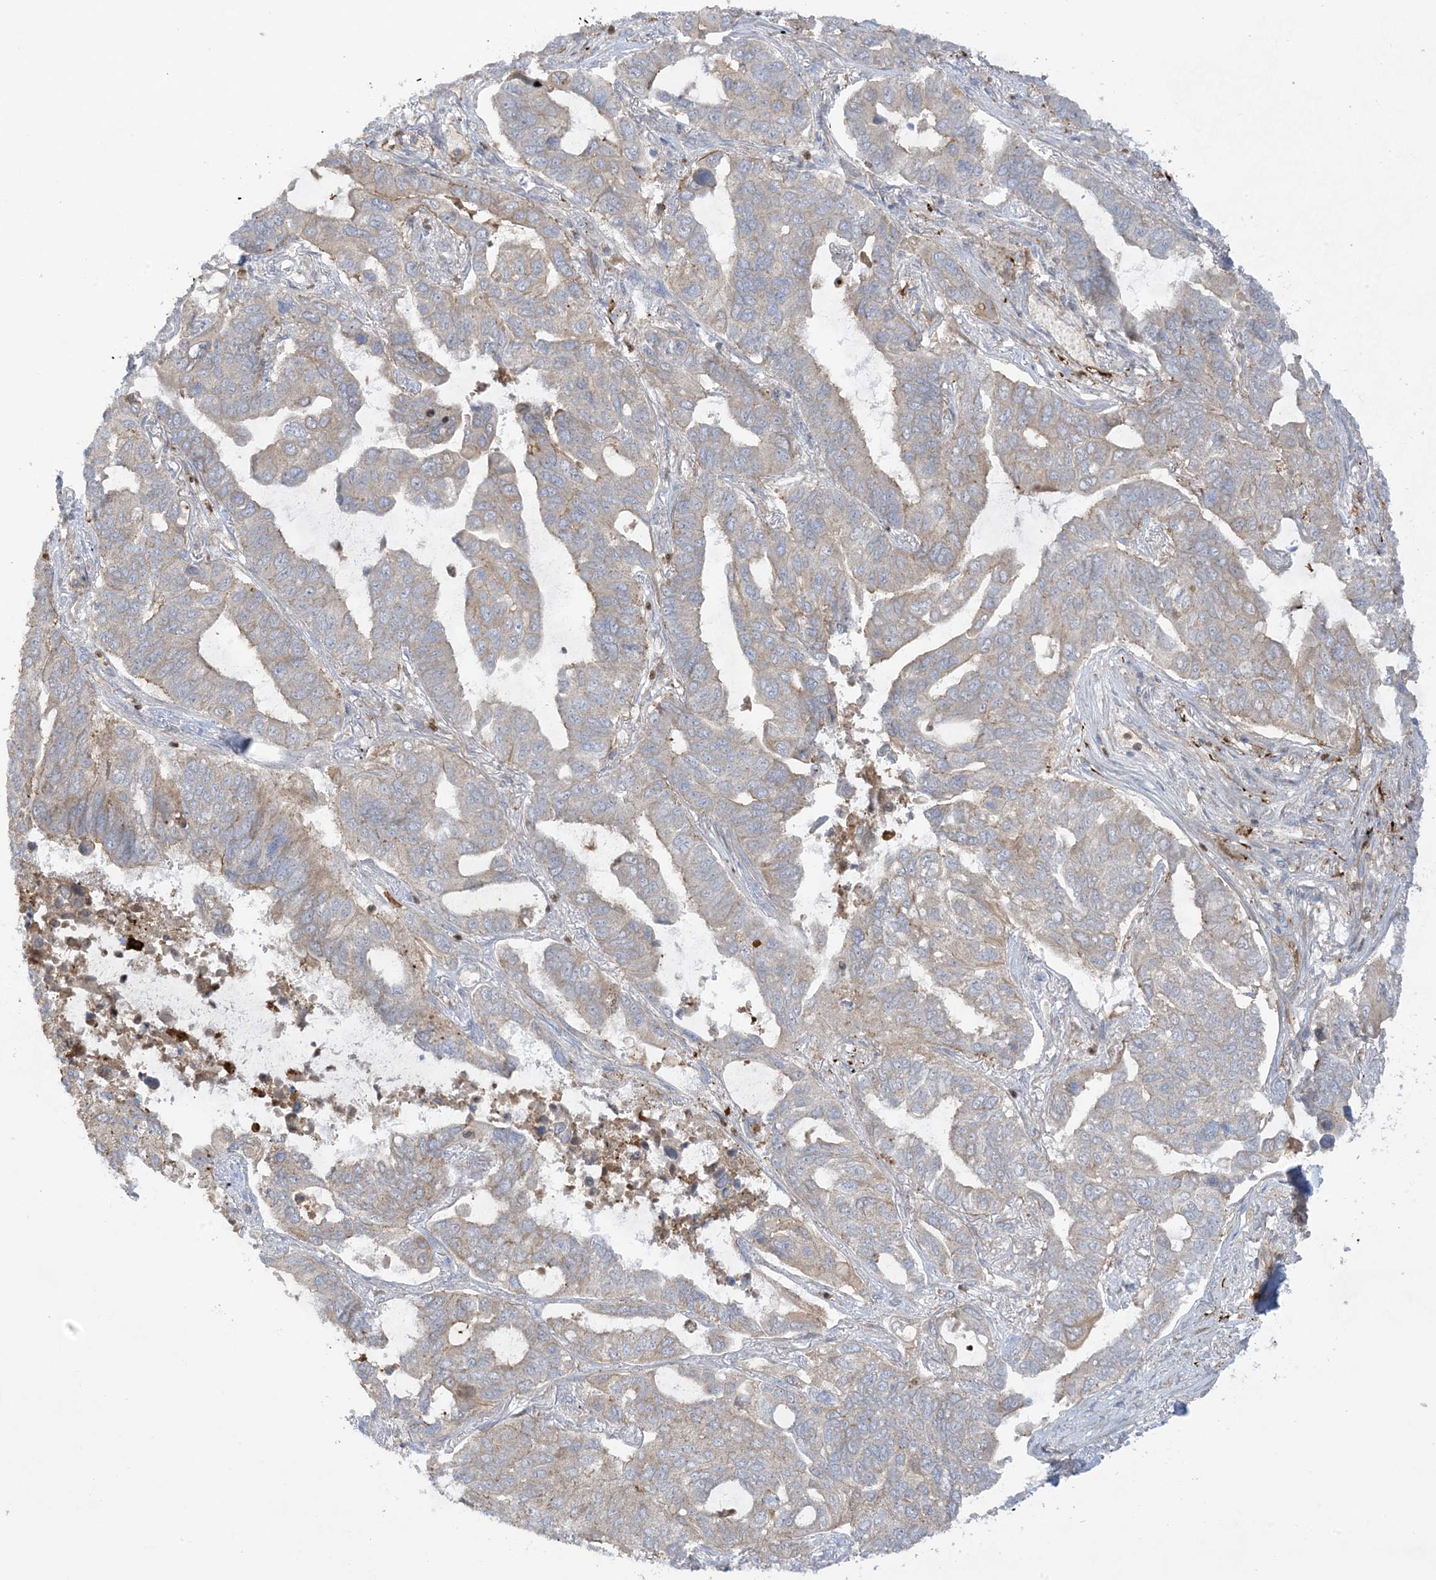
{"staining": {"intensity": "weak", "quantity": "25%-75%", "location": "cytoplasmic/membranous"}, "tissue": "lung cancer", "cell_type": "Tumor cells", "image_type": "cancer", "snomed": [{"axis": "morphology", "description": "Adenocarcinoma, NOS"}, {"axis": "topography", "description": "Lung"}], "caption": "This image exhibits IHC staining of adenocarcinoma (lung), with low weak cytoplasmic/membranous staining in about 25%-75% of tumor cells.", "gene": "ICMT", "patient": {"sex": "male", "age": 64}}